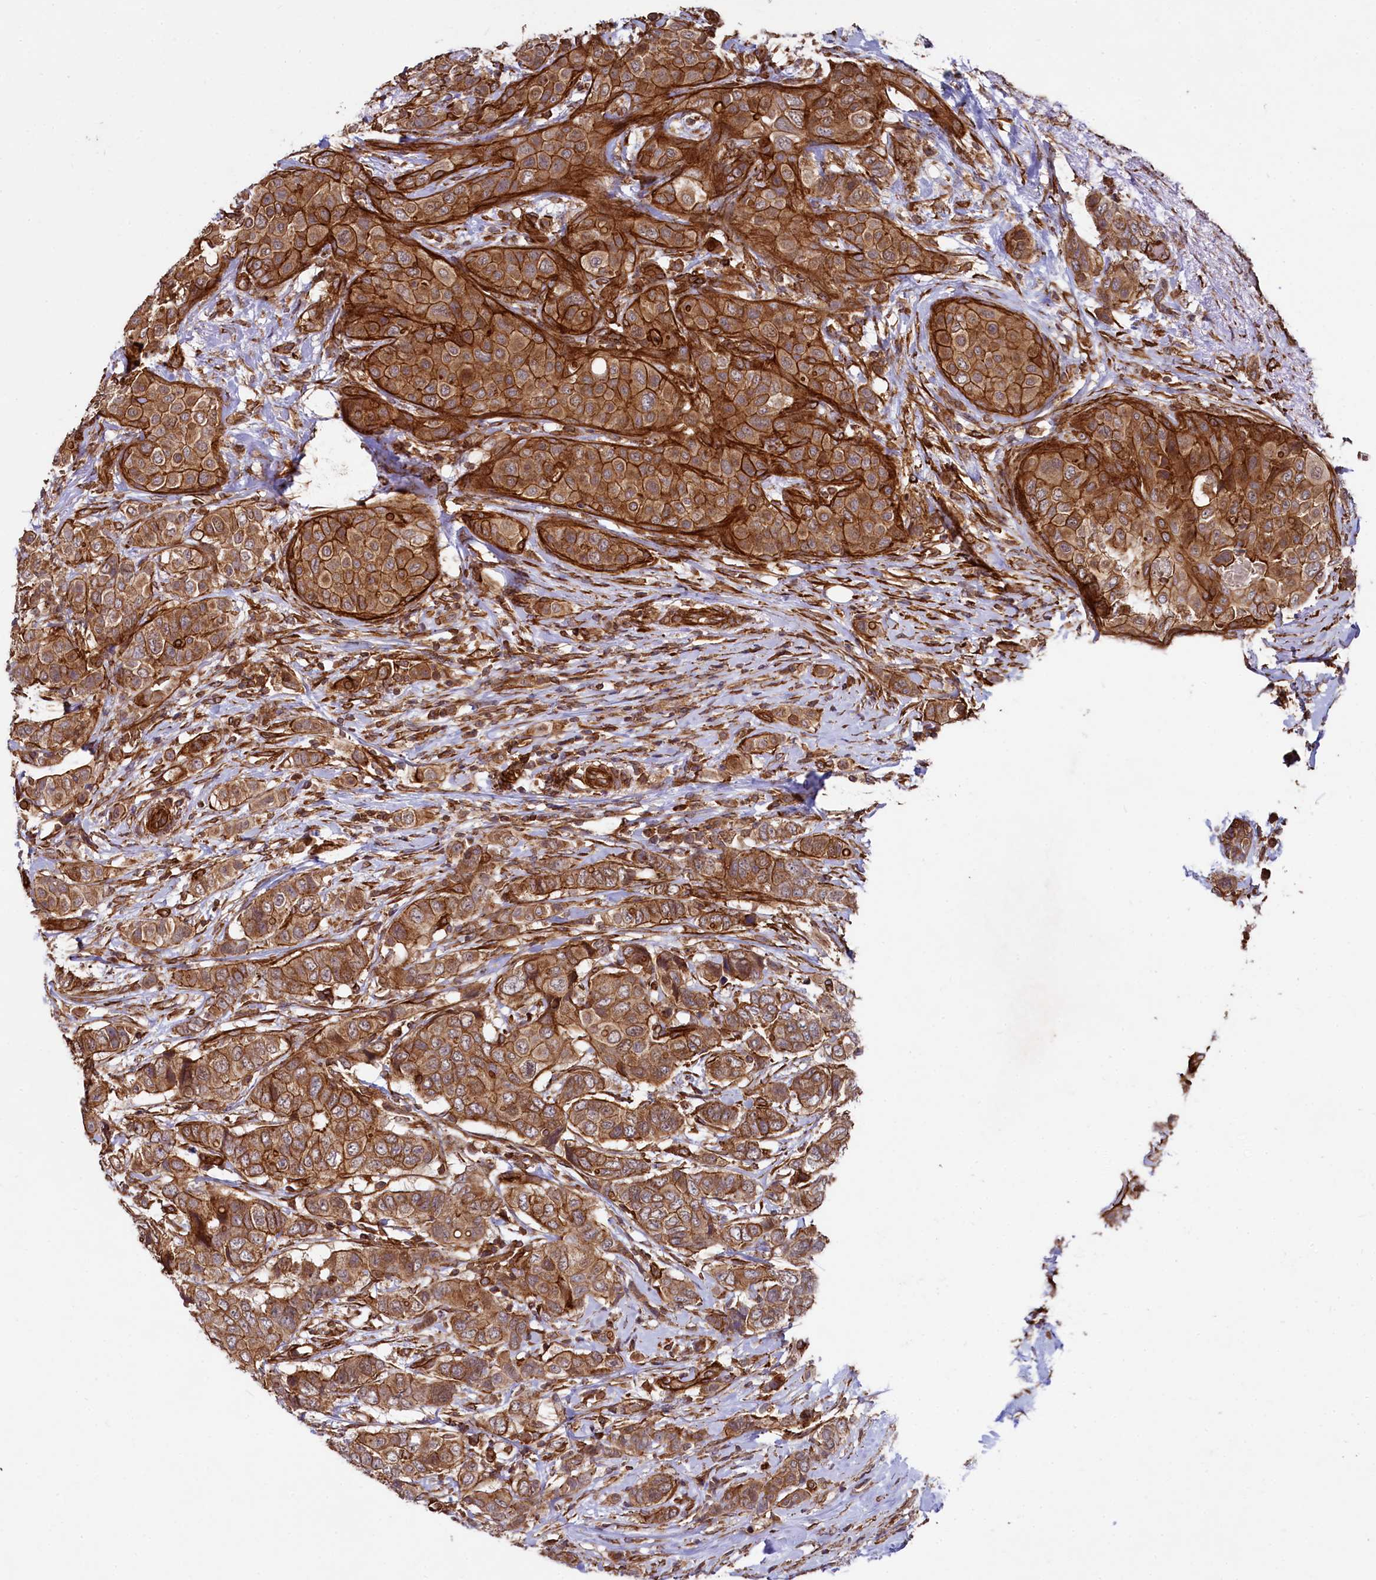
{"staining": {"intensity": "strong", "quantity": ">75%", "location": "cytoplasmic/membranous"}, "tissue": "breast cancer", "cell_type": "Tumor cells", "image_type": "cancer", "snomed": [{"axis": "morphology", "description": "Lobular carcinoma"}, {"axis": "topography", "description": "Breast"}], "caption": "Protein staining by immunohistochemistry demonstrates strong cytoplasmic/membranous expression in about >75% of tumor cells in lobular carcinoma (breast).", "gene": "SVIP", "patient": {"sex": "female", "age": 51}}